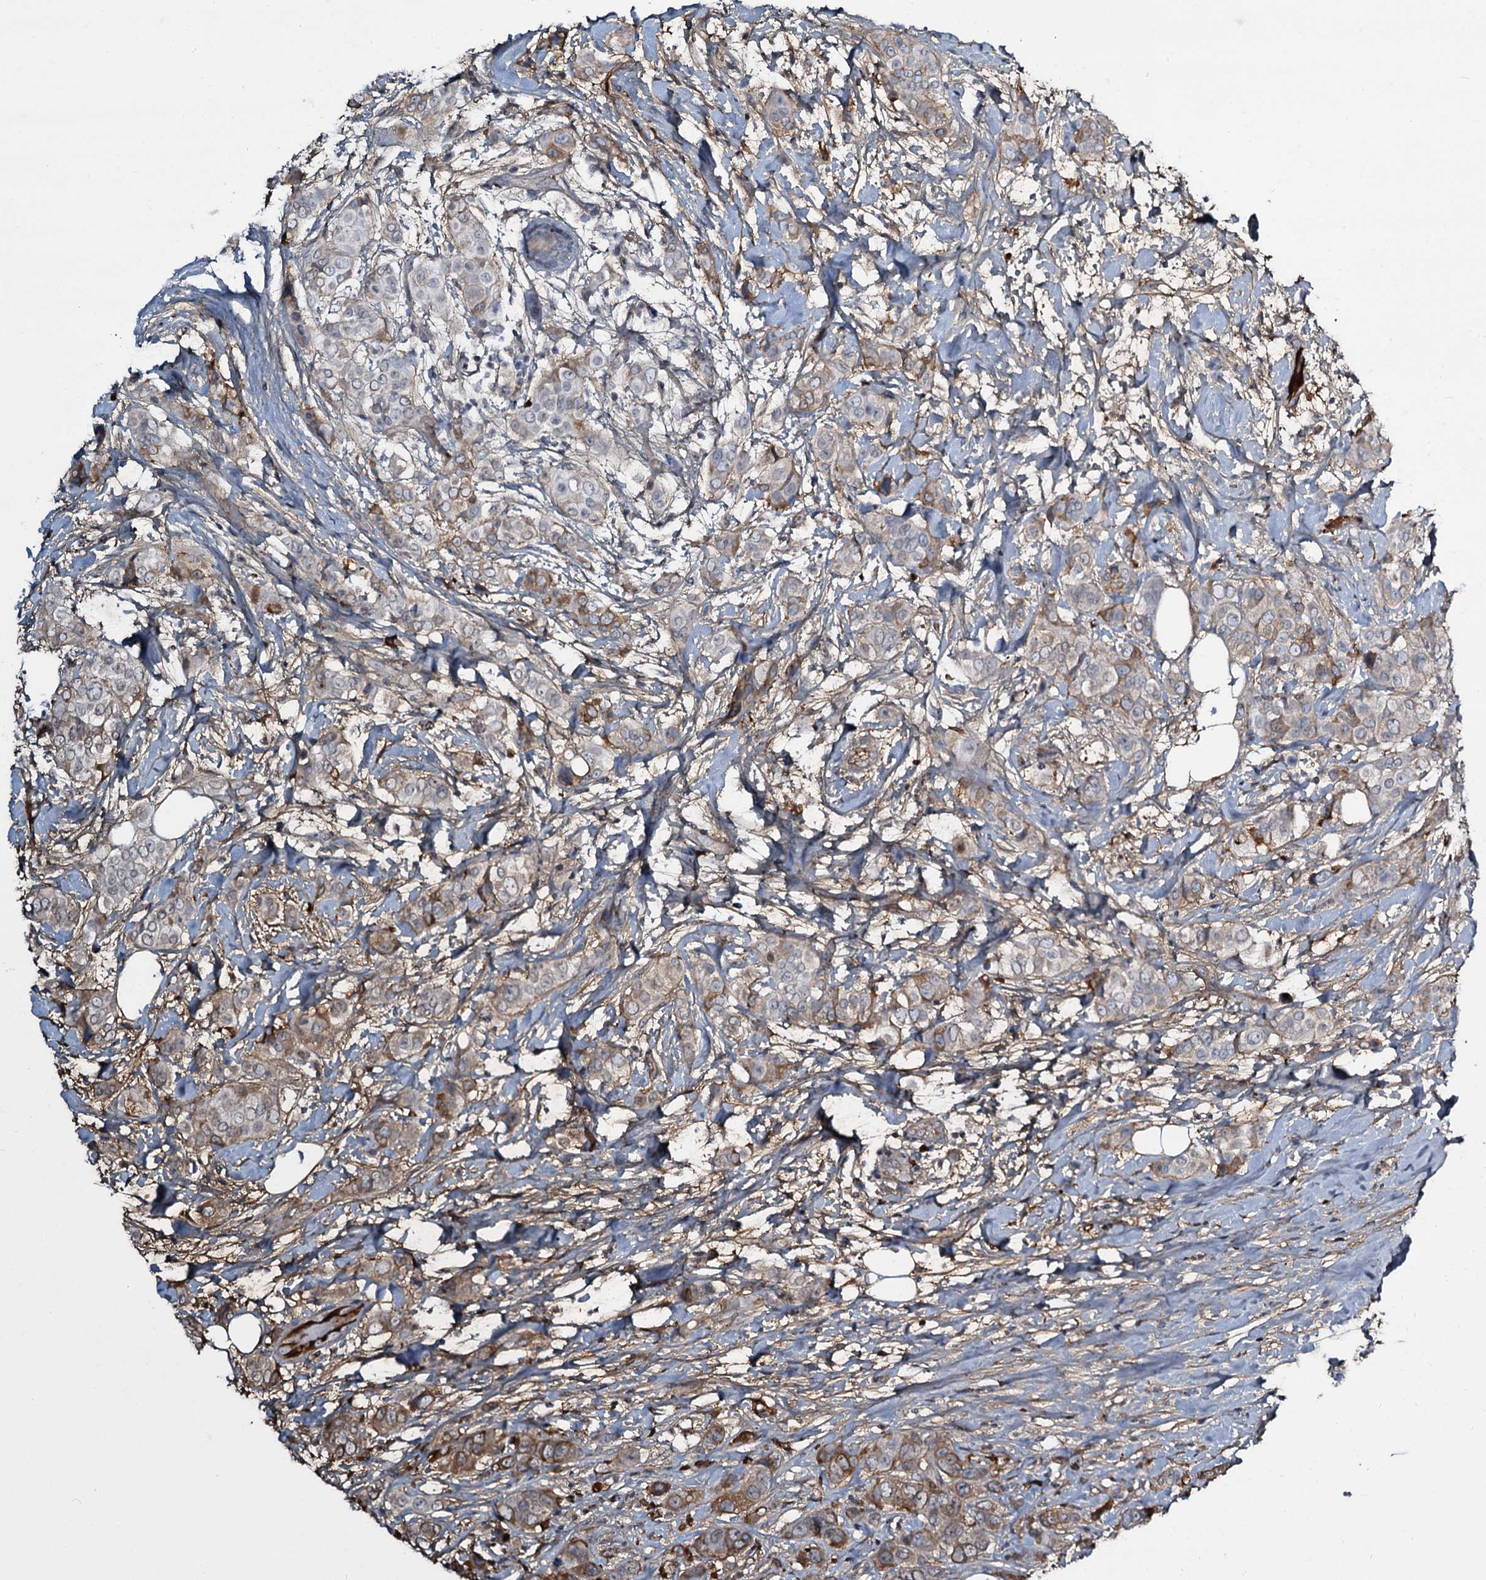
{"staining": {"intensity": "moderate", "quantity": "25%-75%", "location": "cytoplasmic/membranous"}, "tissue": "breast cancer", "cell_type": "Tumor cells", "image_type": "cancer", "snomed": [{"axis": "morphology", "description": "Lobular carcinoma"}, {"axis": "topography", "description": "Breast"}], "caption": "Breast cancer was stained to show a protein in brown. There is medium levels of moderate cytoplasmic/membranous staining in approximately 25%-75% of tumor cells. Immunohistochemistry (ihc) stains the protein in brown and the nuclei are stained blue.", "gene": "EDN1", "patient": {"sex": "female", "age": 51}}